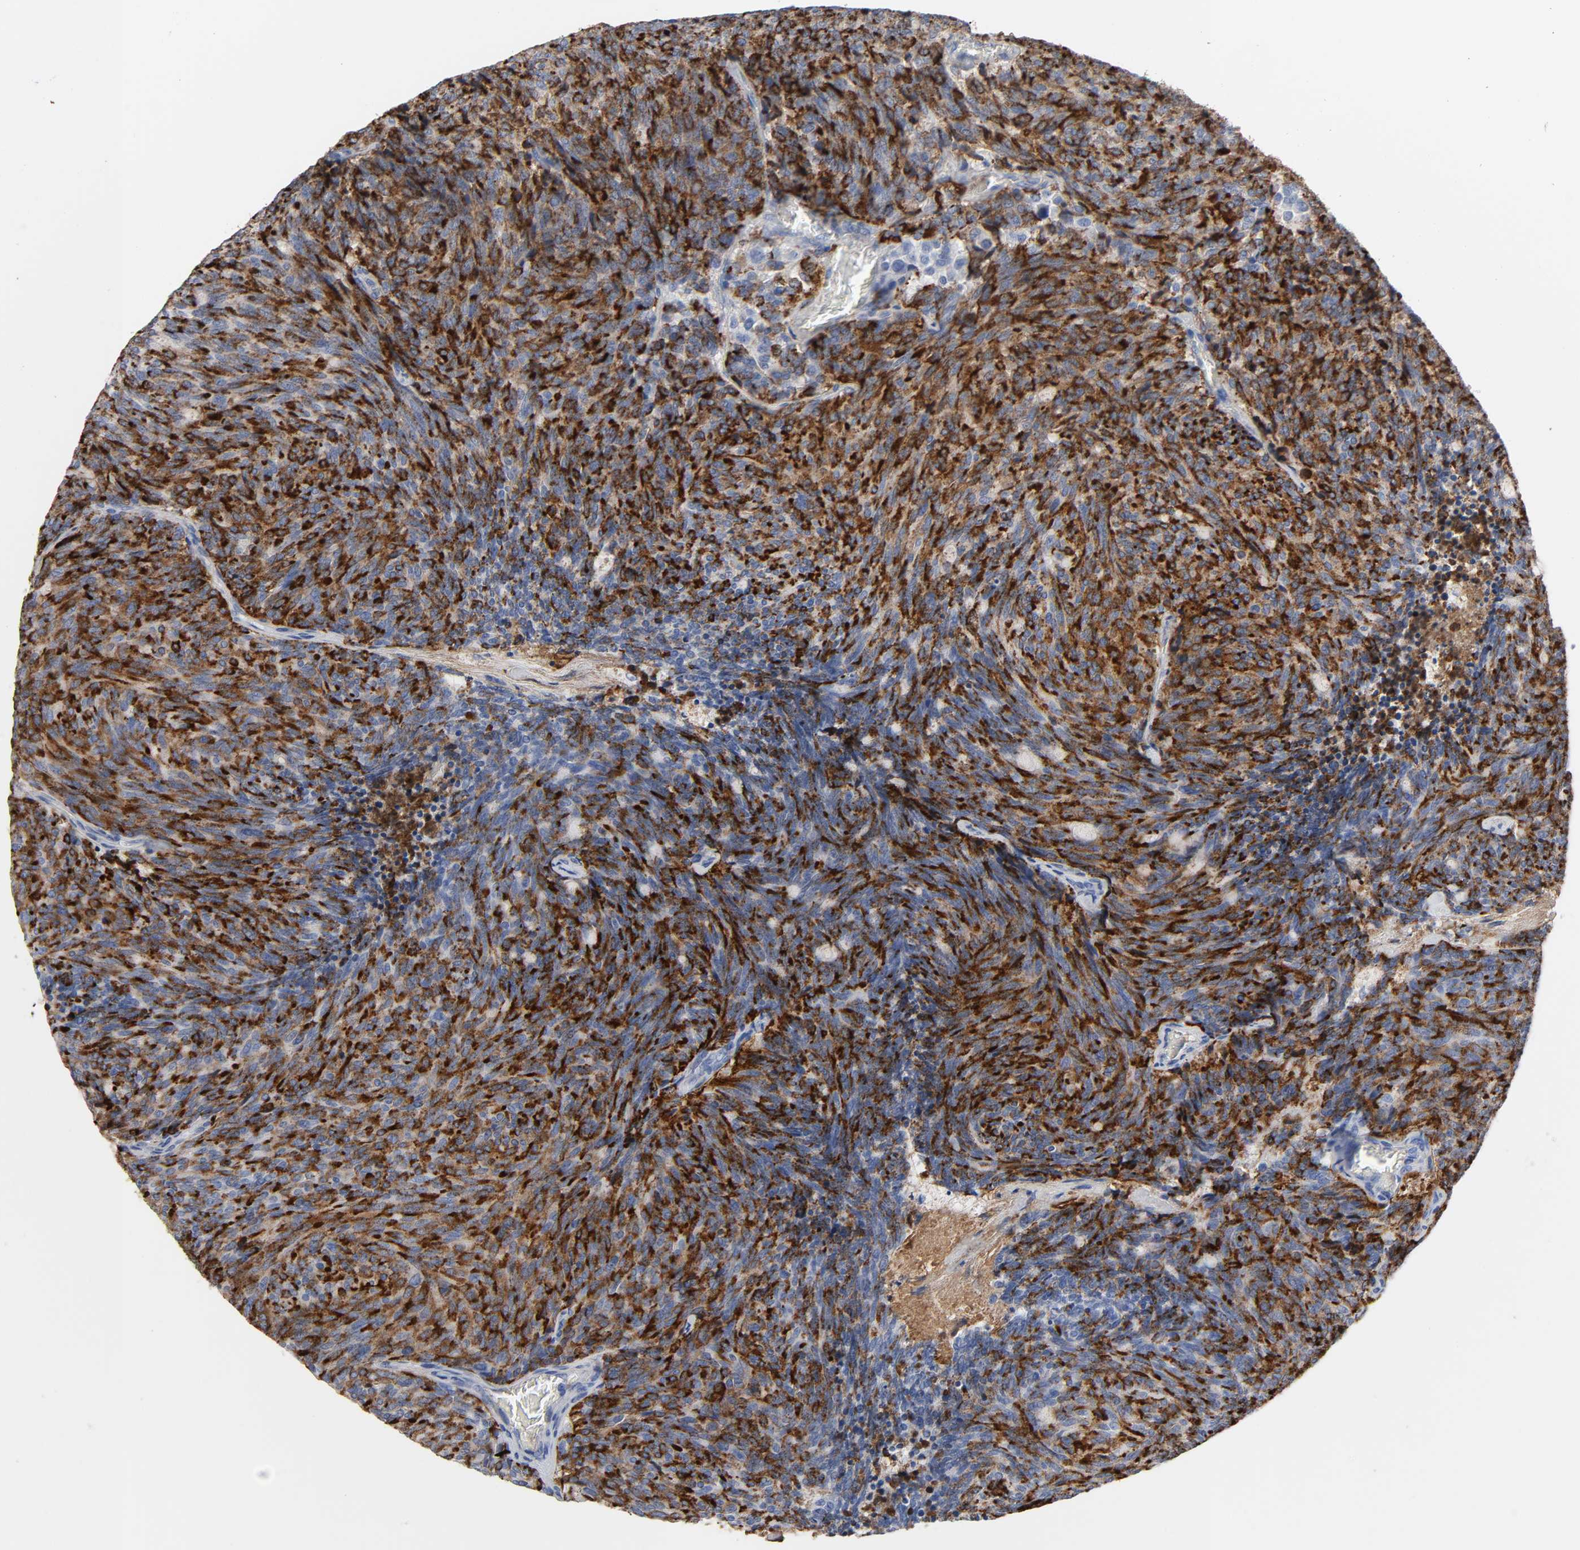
{"staining": {"intensity": "strong", "quantity": "25%-75%", "location": "cytoplasmic/membranous"}, "tissue": "carcinoid", "cell_type": "Tumor cells", "image_type": "cancer", "snomed": [{"axis": "morphology", "description": "Carcinoid, malignant, NOS"}, {"axis": "topography", "description": "Pancreas"}], "caption": "IHC of carcinoid displays high levels of strong cytoplasmic/membranous expression in about 25%-75% of tumor cells.", "gene": "FBLN1", "patient": {"sex": "female", "age": 54}}